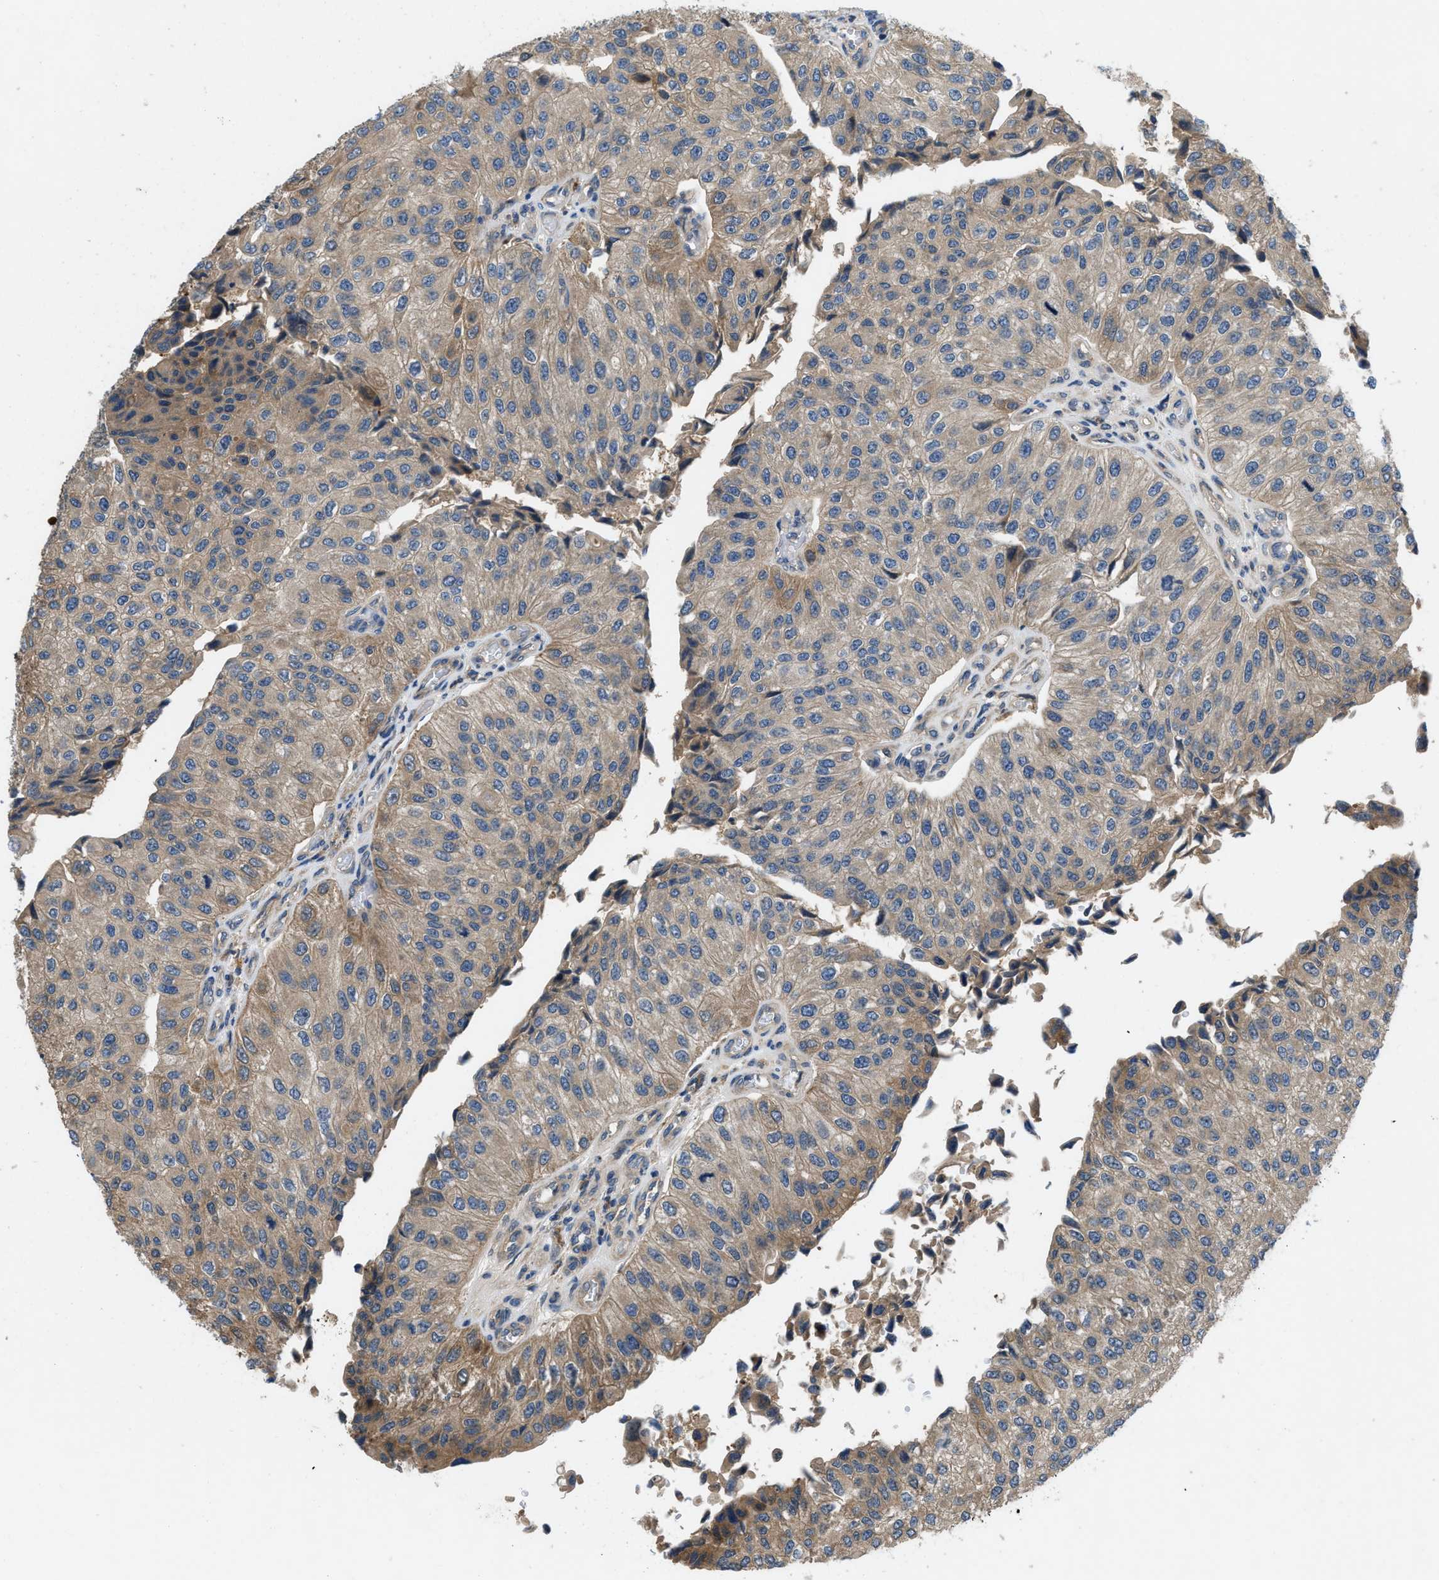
{"staining": {"intensity": "moderate", "quantity": ">75%", "location": "cytoplasmic/membranous"}, "tissue": "urothelial cancer", "cell_type": "Tumor cells", "image_type": "cancer", "snomed": [{"axis": "morphology", "description": "Urothelial carcinoma, High grade"}, {"axis": "topography", "description": "Kidney"}, {"axis": "topography", "description": "Urinary bladder"}], "caption": "Tumor cells demonstrate medium levels of moderate cytoplasmic/membranous positivity in about >75% of cells in human urothelial cancer.", "gene": "GPR31", "patient": {"sex": "male", "age": 77}}